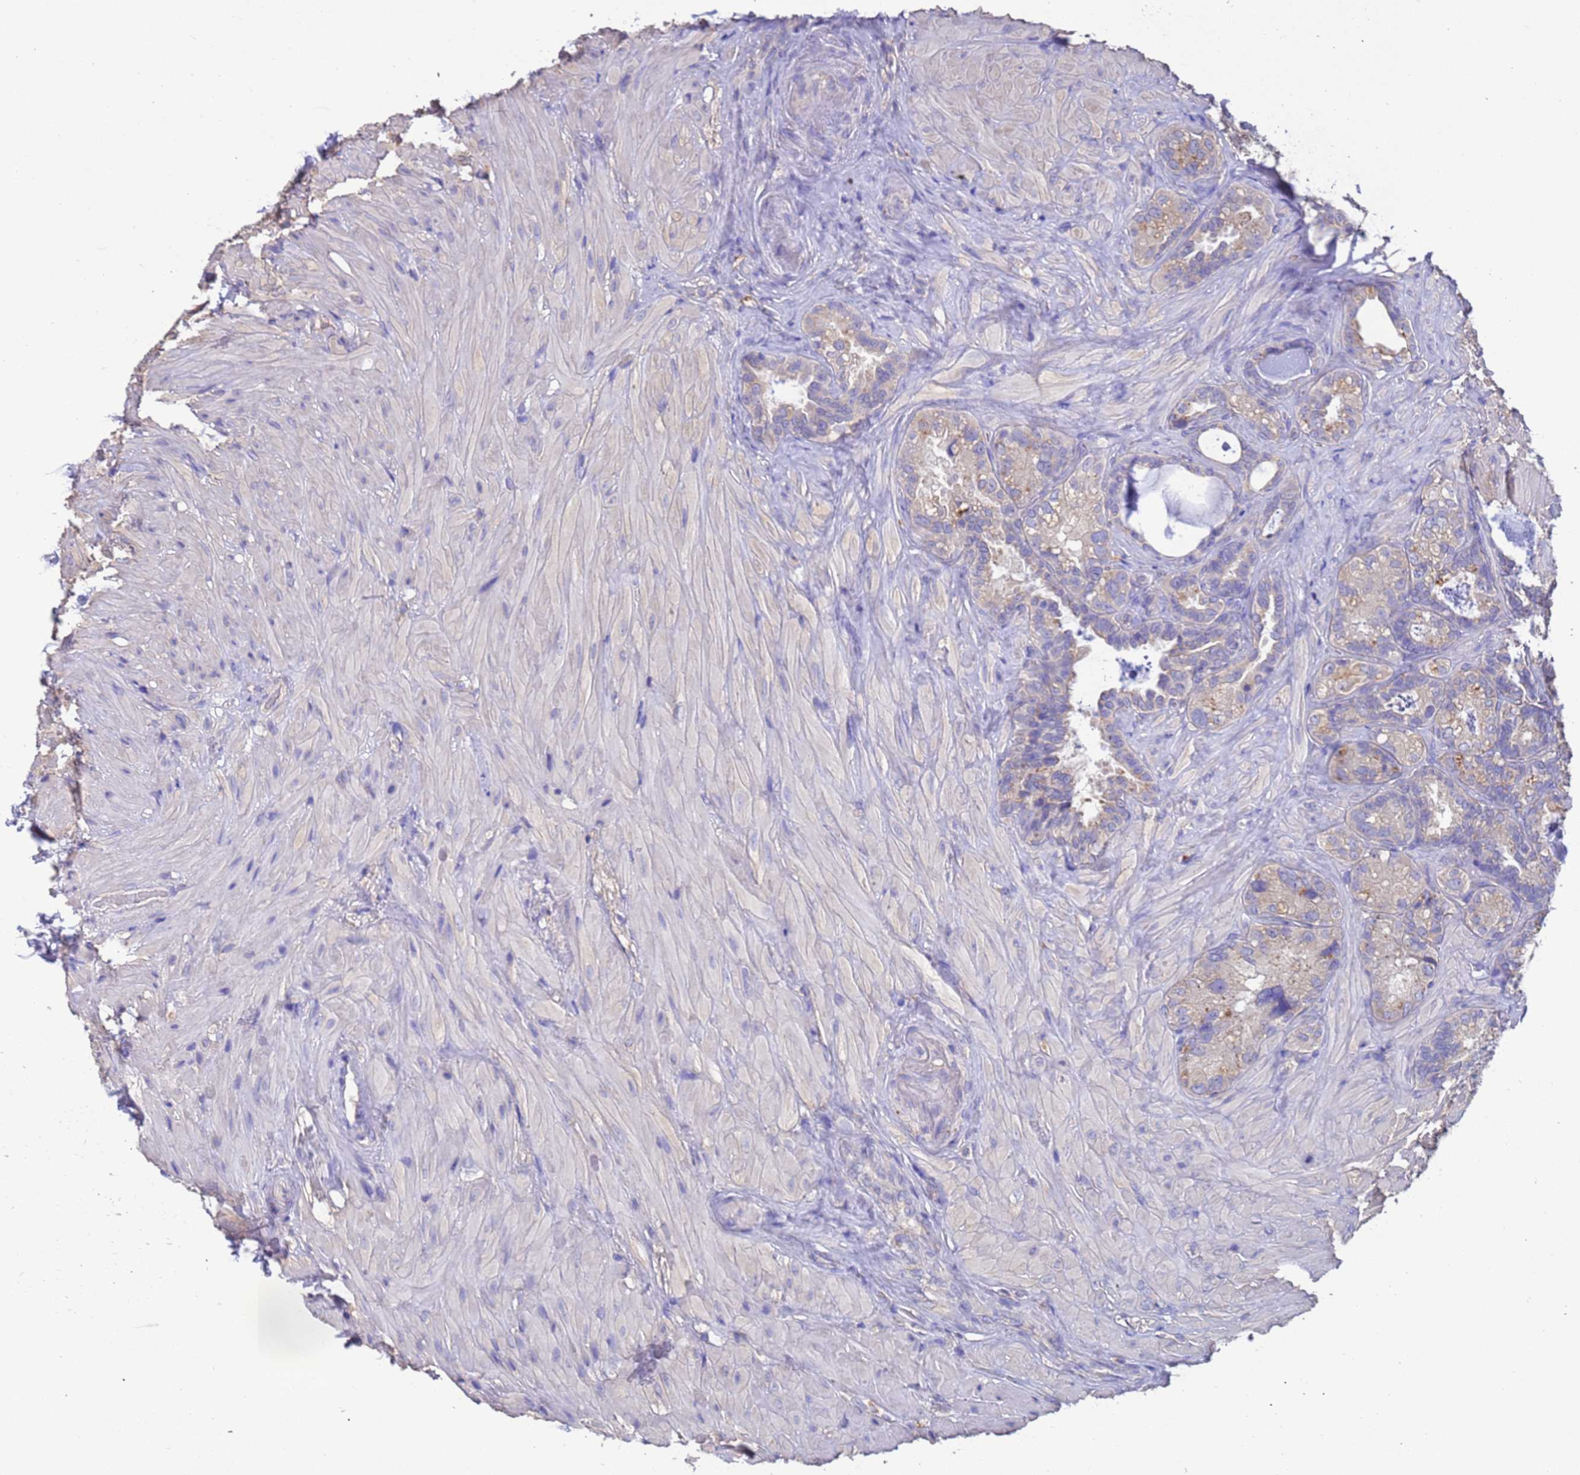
{"staining": {"intensity": "weak", "quantity": "<25%", "location": "cytoplasmic/membranous"}, "tissue": "seminal vesicle", "cell_type": "Glandular cells", "image_type": "normal", "snomed": [{"axis": "morphology", "description": "Normal tissue, NOS"}, {"axis": "topography", "description": "Seminal veicle"}, {"axis": "topography", "description": "Peripheral nerve tissue"}], "caption": "Immunohistochemistry (IHC) image of unremarkable seminal vesicle stained for a protein (brown), which displays no staining in glandular cells. Nuclei are stained in blue.", "gene": "SRL", "patient": {"sex": "male", "age": 67}}